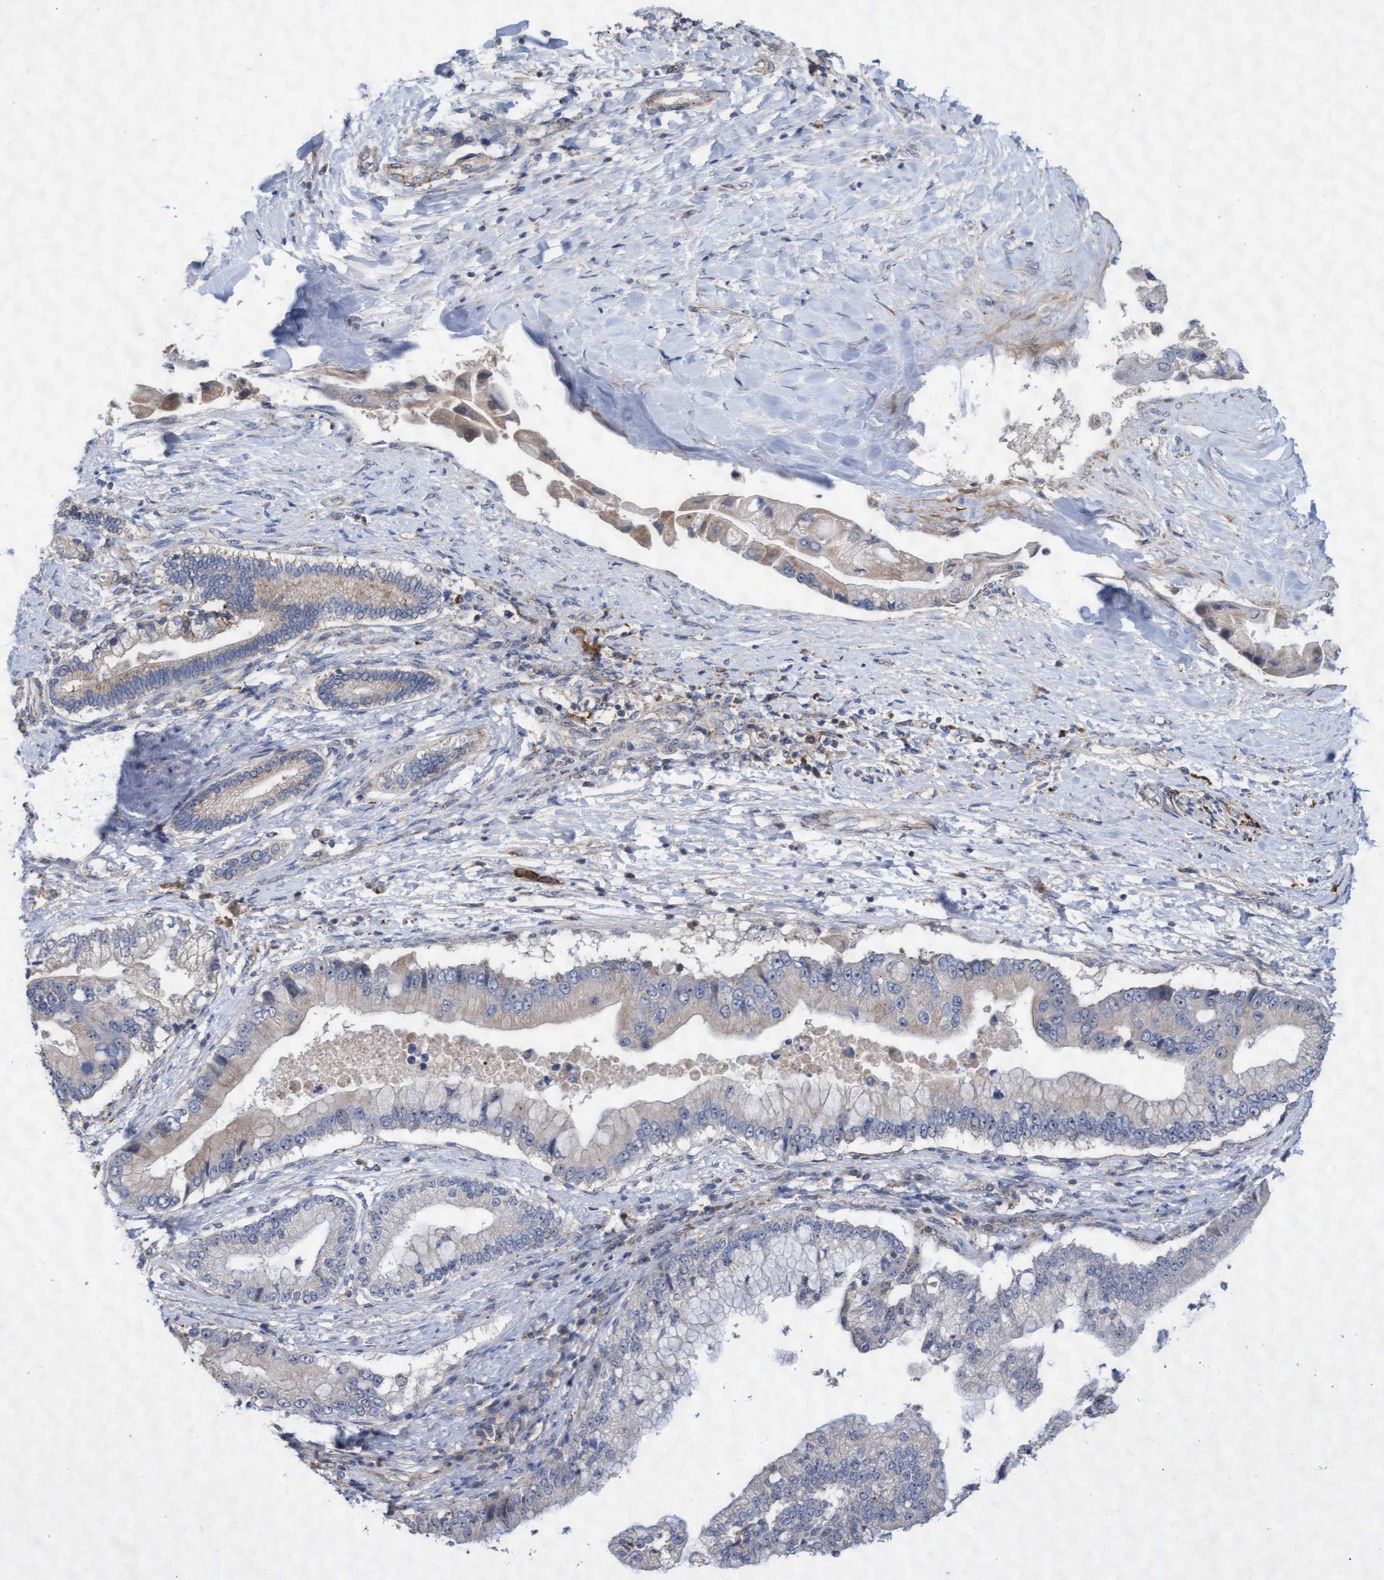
{"staining": {"intensity": "weak", "quantity": "<25%", "location": "cytoplasmic/membranous"}, "tissue": "liver cancer", "cell_type": "Tumor cells", "image_type": "cancer", "snomed": [{"axis": "morphology", "description": "Cholangiocarcinoma"}, {"axis": "topography", "description": "Liver"}], "caption": "Immunohistochemistry photomicrograph of neoplastic tissue: liver cancer stained with DAB (3,3'-diaminobenzidine) shows no significant protein staining in tumor cells.", "gene": "ABCF2", "patient": {"sex": "male", "age": 50}}